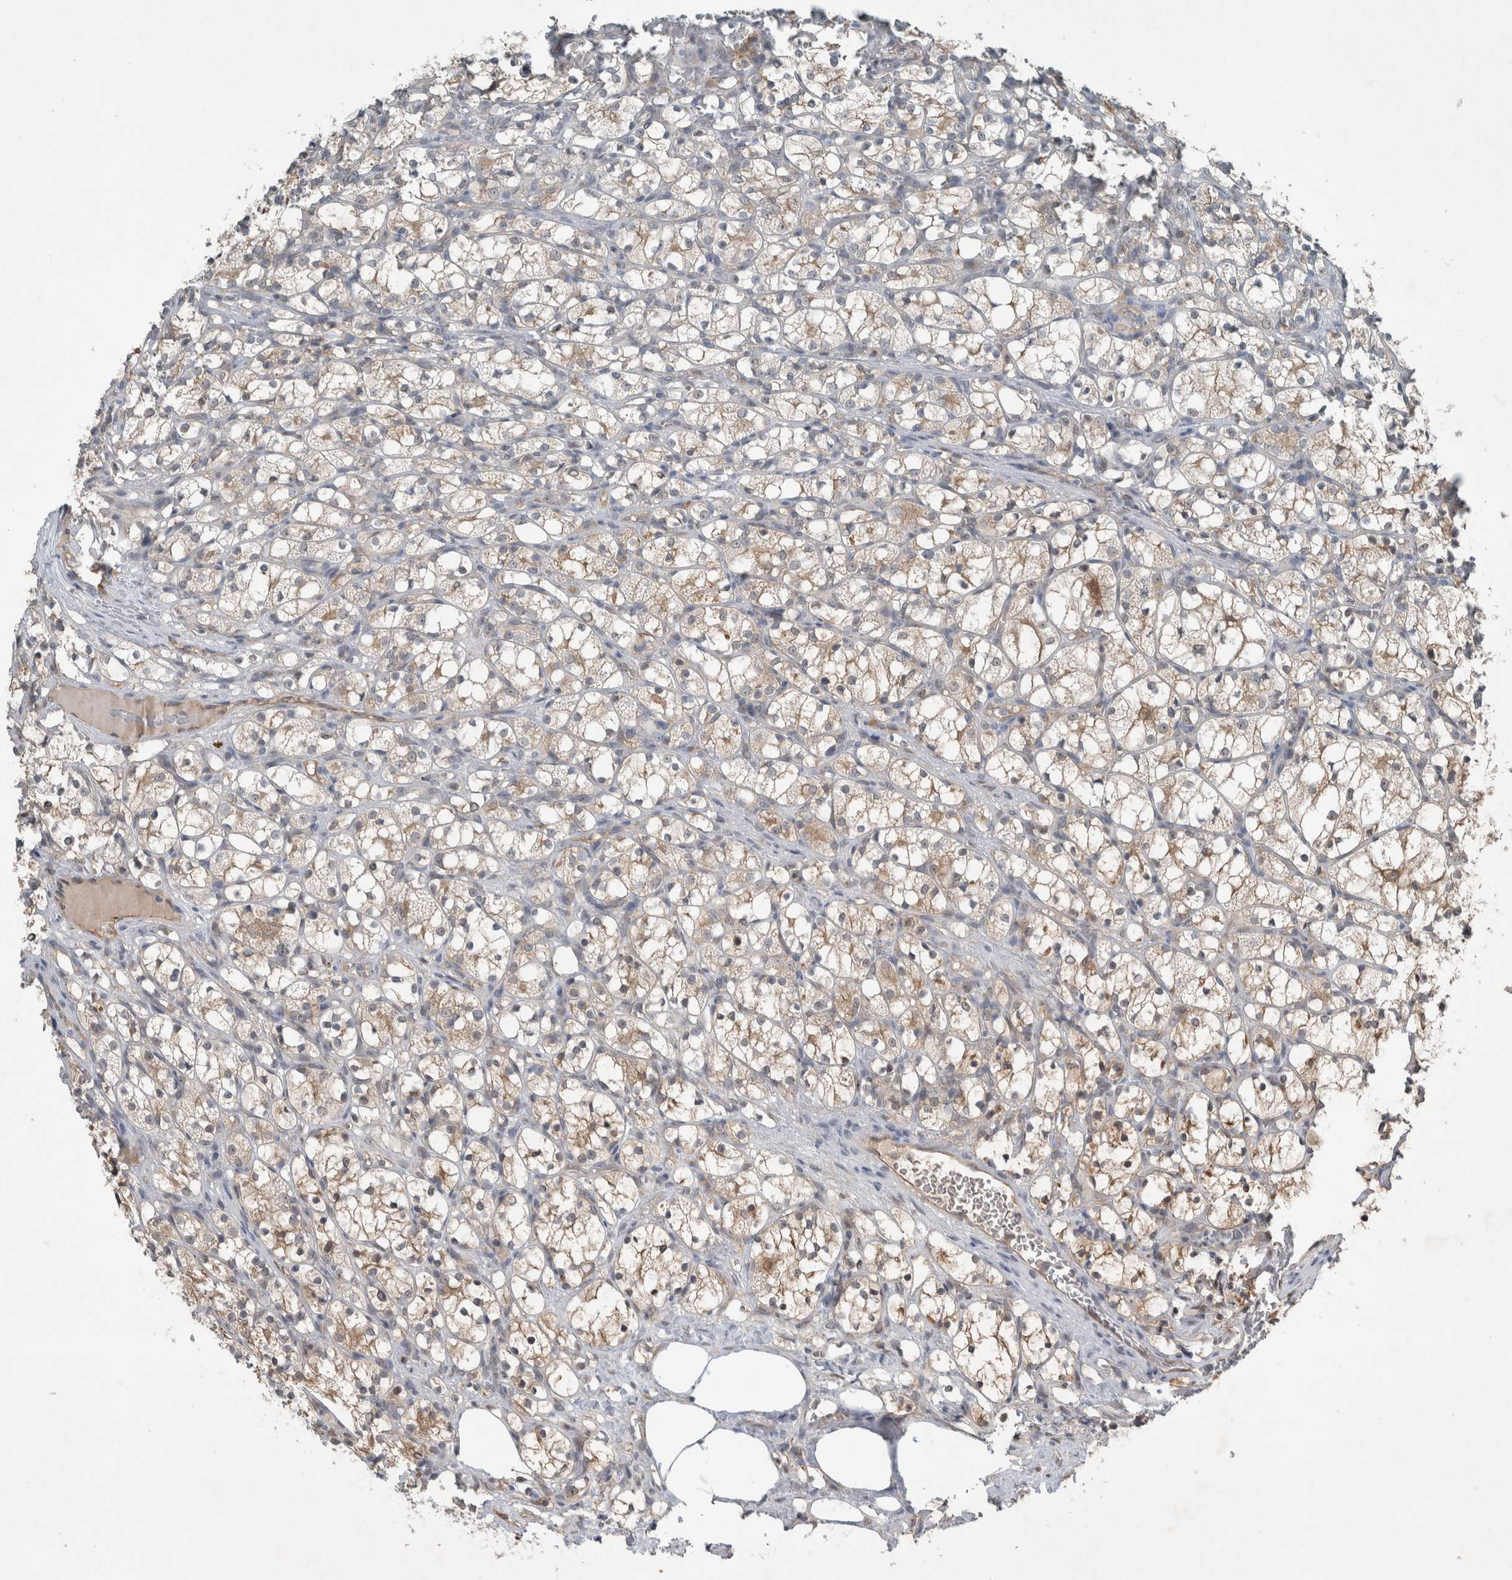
{"staining": {"intensity": "weak", "quantity": ">75%", "location": "cytoplasmic/membranous"}, "tissue": "renal cancer", "cell_type": "Tumor cells", "image_type": "cancer", "snomed": [{"axis": "morphology", "description": "Adenocarcinoma, NOS"}, {"axis": "topography", "description": "Kidney"}], "caption": "The immunohistochemical stain labels weak cytoplasmic/membranous staining in tumor cells of adenocarcinoma (renal) tissue.", "gene": "RALGDS", "patient": {"sex": "female", "age": 69}}